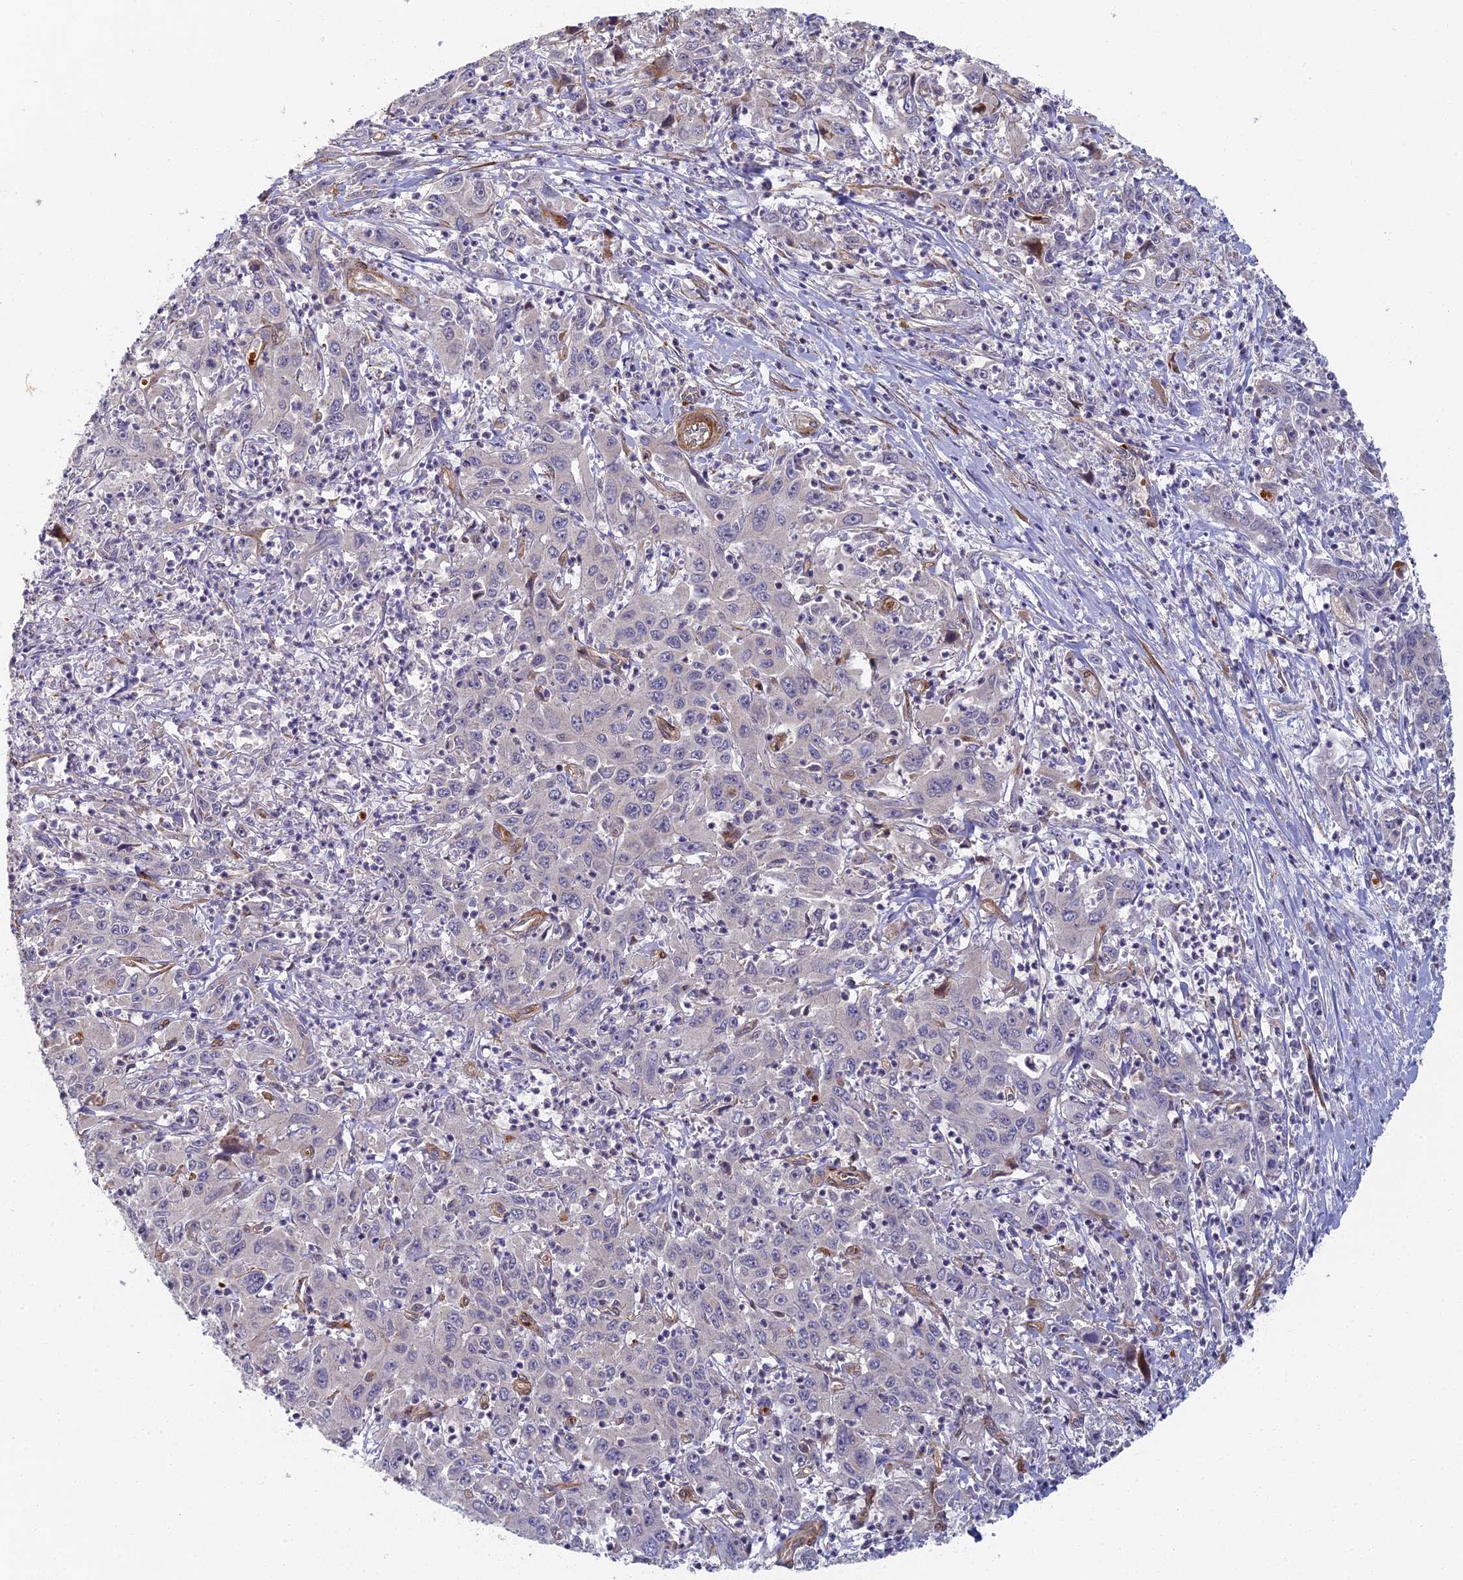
{"staining": {"intensity": "negative", "quantity": "none", "location": "none"}, "tissue": "liver cancer", "cell_type": "Tumor cells", "image_type": "cancer", "snomed": [{"axis": "morphology", "description": "Carcinoma, Hepatocellular, NOS"}, {"axis": "topography", "description": "Liver"}], "caption": "High power microscopy image of an immunohistochemistry (IHC) micrograph of liver cancer (hepatocellular carcinoma), revealing no significant staining in tumor cells.", "gene": "ABCB10", "patient": {"sex": "male", "age": 63}}